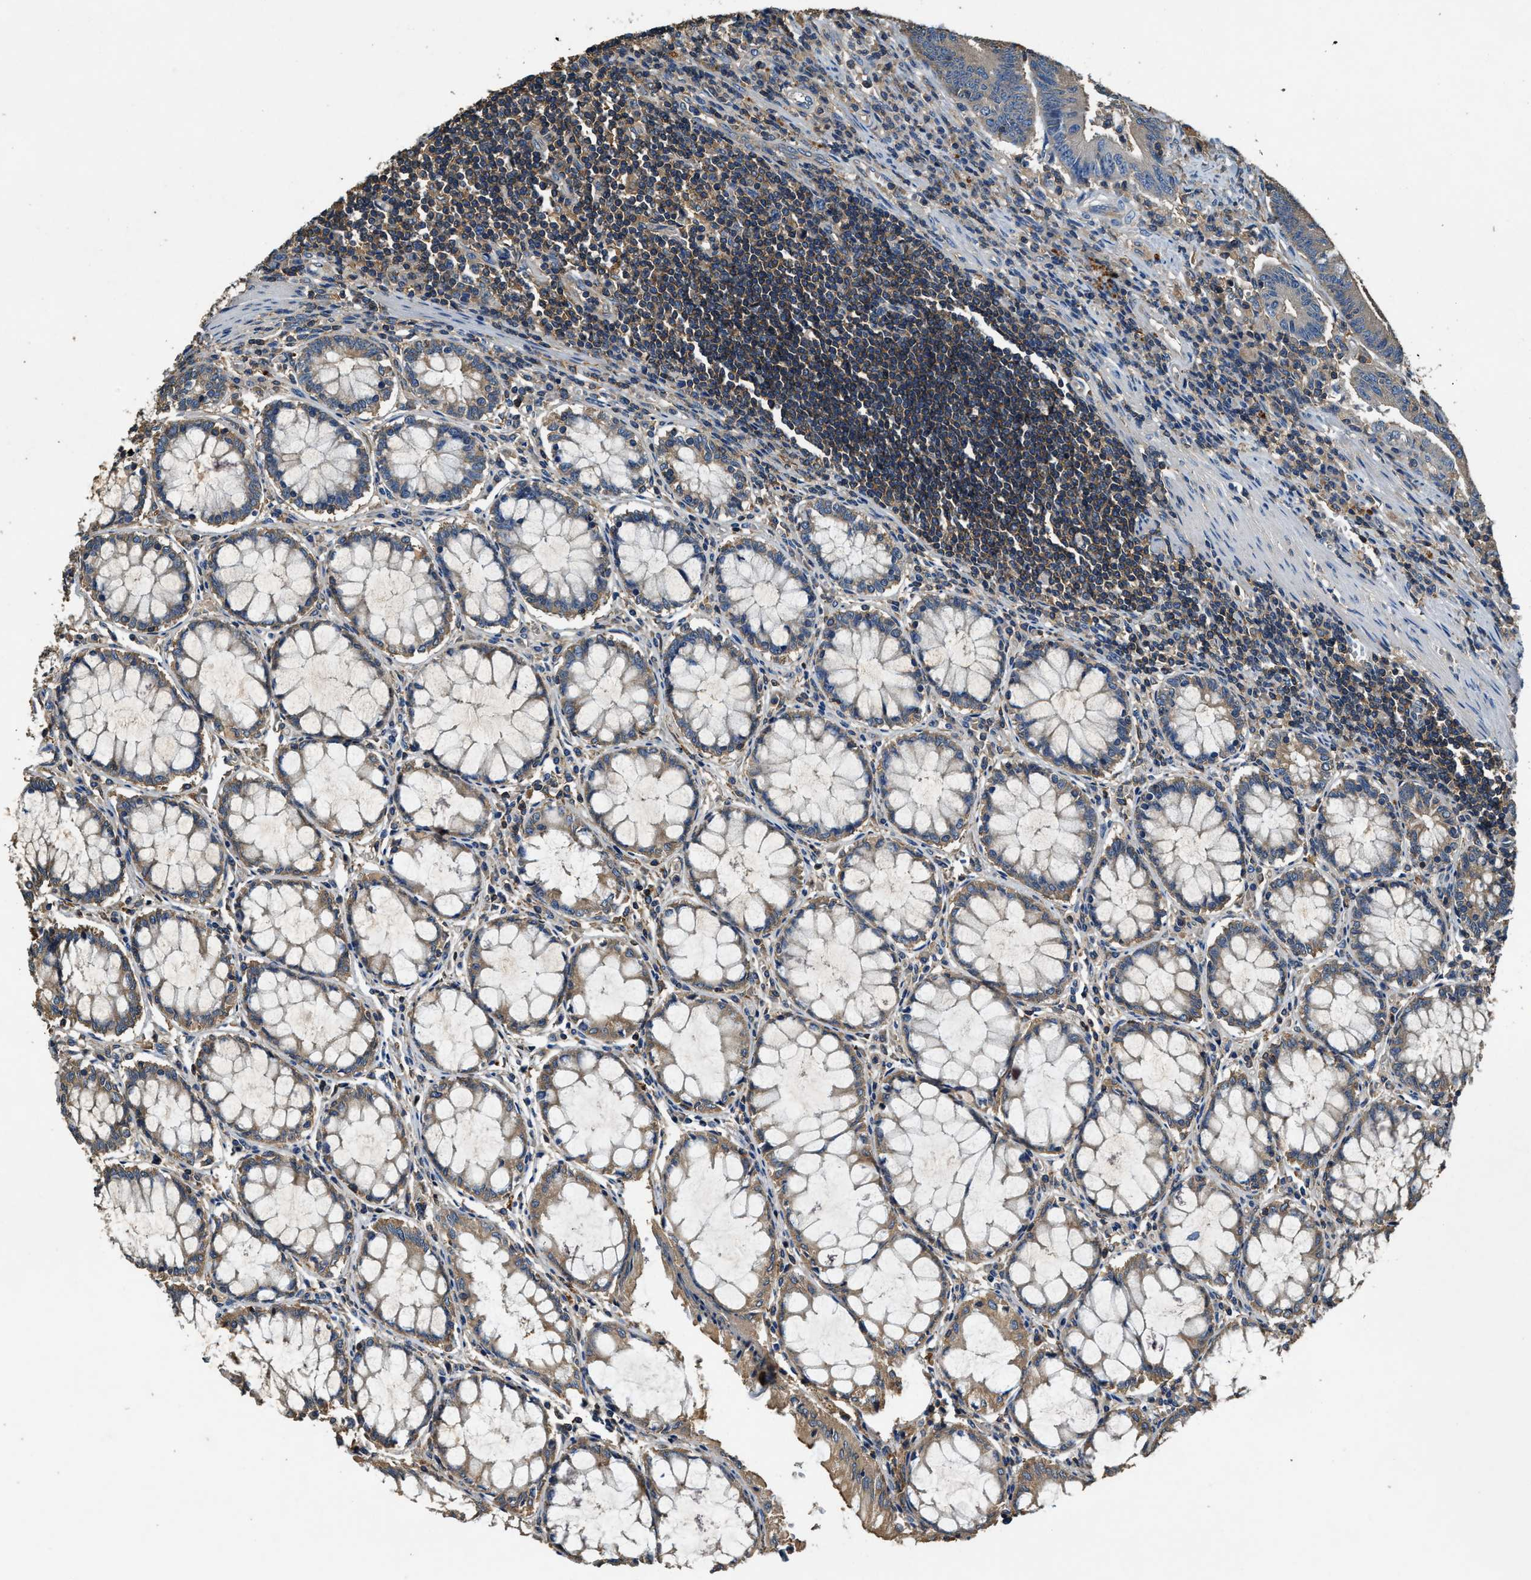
{"staining": {"intensity": "weak", "quantity": "<25%", "location": "cytoplasmic/membranous"}, "tissue": "colorectal cancer", "cell_type": "Tumor cells", "image_type": "cancer", "snomed": [{"axis": "morphology", "description": "Normal tissue, NOS"}, {"axis": "morphology", "description": "Adenocarcinoma, NOS"}, {"axis": "topography", "description": "Rectum"}], "caption": "Immunohistochemistry of colorectal cancer (adenocarcinoma) exhibits no expression in tumor cells.", "gene": "BLOC1S1", "patient": {"sex": "female", "age": 66}}